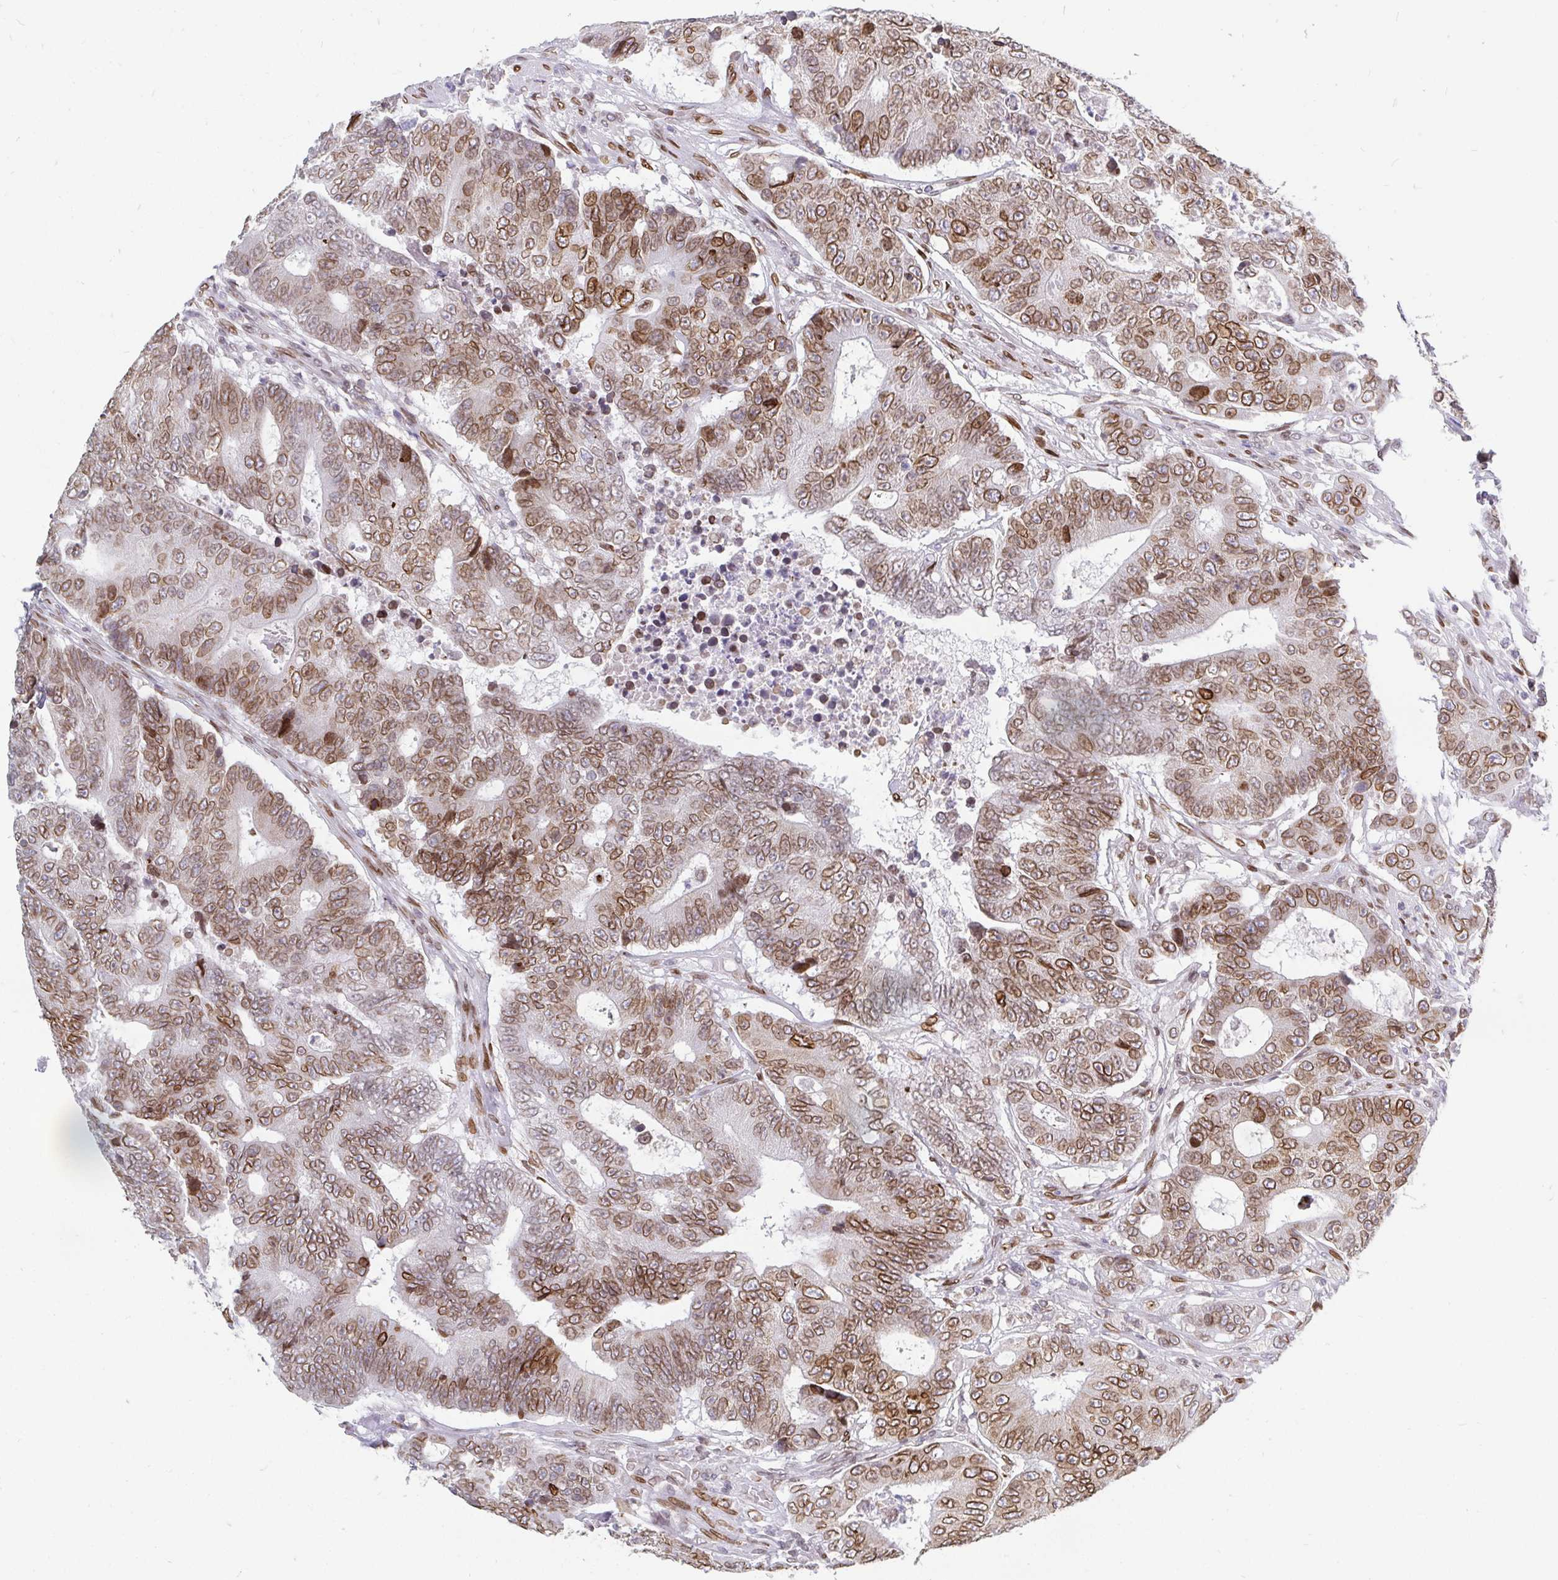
{"staining": {"intensity": "moderate", "quantity": ">75%", "location": "cytoplasmic/membranous,nuclear"}, "tissue": "colorectal cancer", "cell_type": "Tumor cells", "image_type": "cancer", "snomed": [{"axis": "morphology", "description": "Adenocarcinoma, NOS"}, {"axis": "topography", "description": "Colon"}], "caption": "DAB immunohistochemical staining of colorectal cancer (adenocarcinoma) shows moderate cytoplasmic/membranous and nuclear protein positivity in about >75% of tumor cells. Ihc stains the protein in brown and the nuclei are stained blue.", "gene": "EMD", "patient": {"sex": "female", "age": 48}}